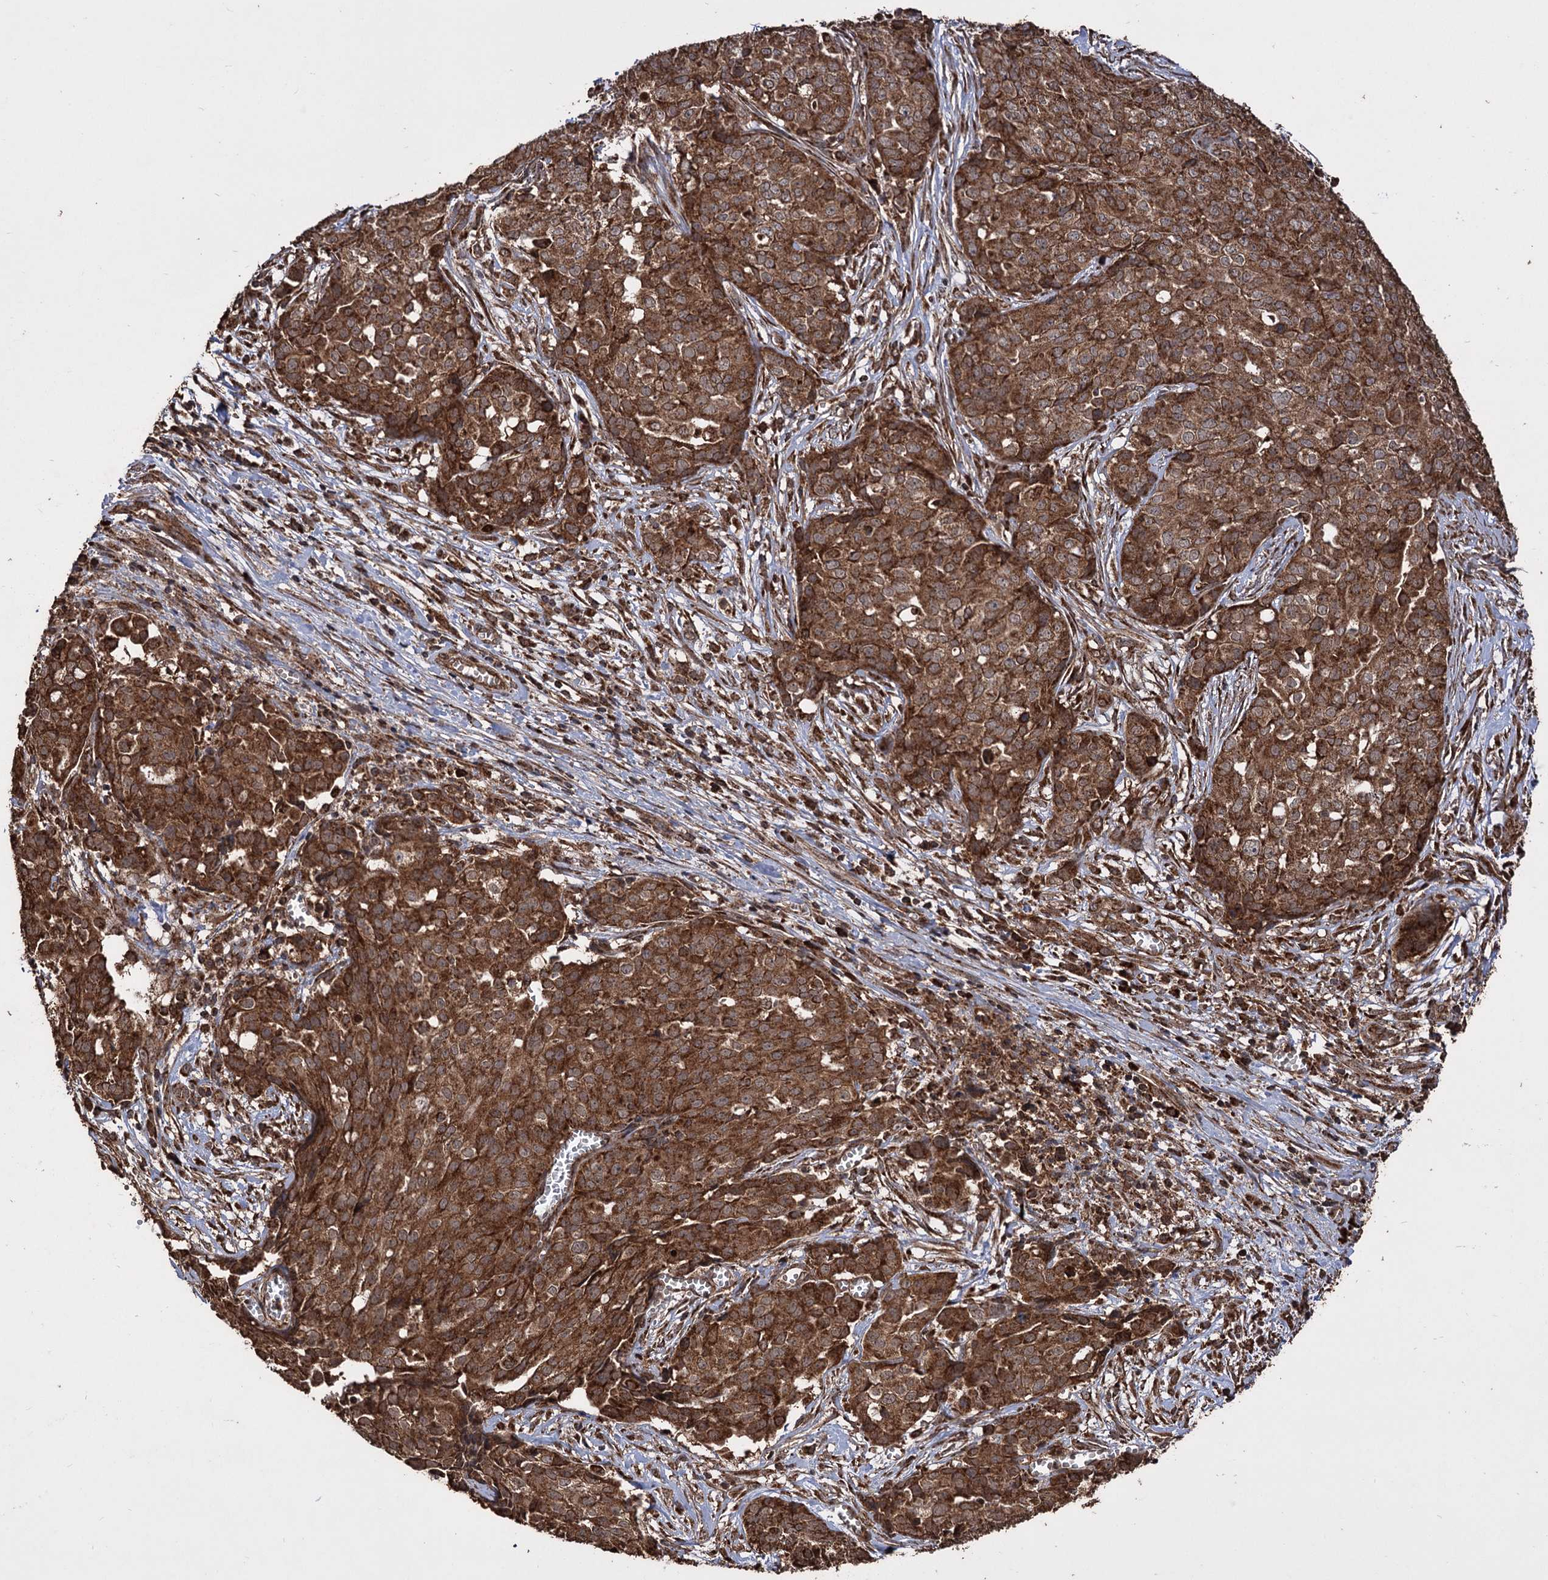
{"staining": {"intensity": "strong", "quantity": ">75%", "location": "cytoplasmic/membranous"}, "tissue": "ovarian cancer", "cell_type": "Tumor cells", "image_type": "cancer", "snomed": [{"axis": "morphology", "description": "Cystadenocarcinoma, serous, NOS"}, {"axis": "topography", "description": "Soft tissue"}, {"axis": "topography", "description": "Ovary"}], "caption": "A micrograph showing strong cytoplasmic/membranous expression in approximately >75% of tumor cells in ovarian cancer, as visualized by brown immunohistochemical staining.", "gene": "IPO4", "patient": {"sex": "female", "age": 57}}